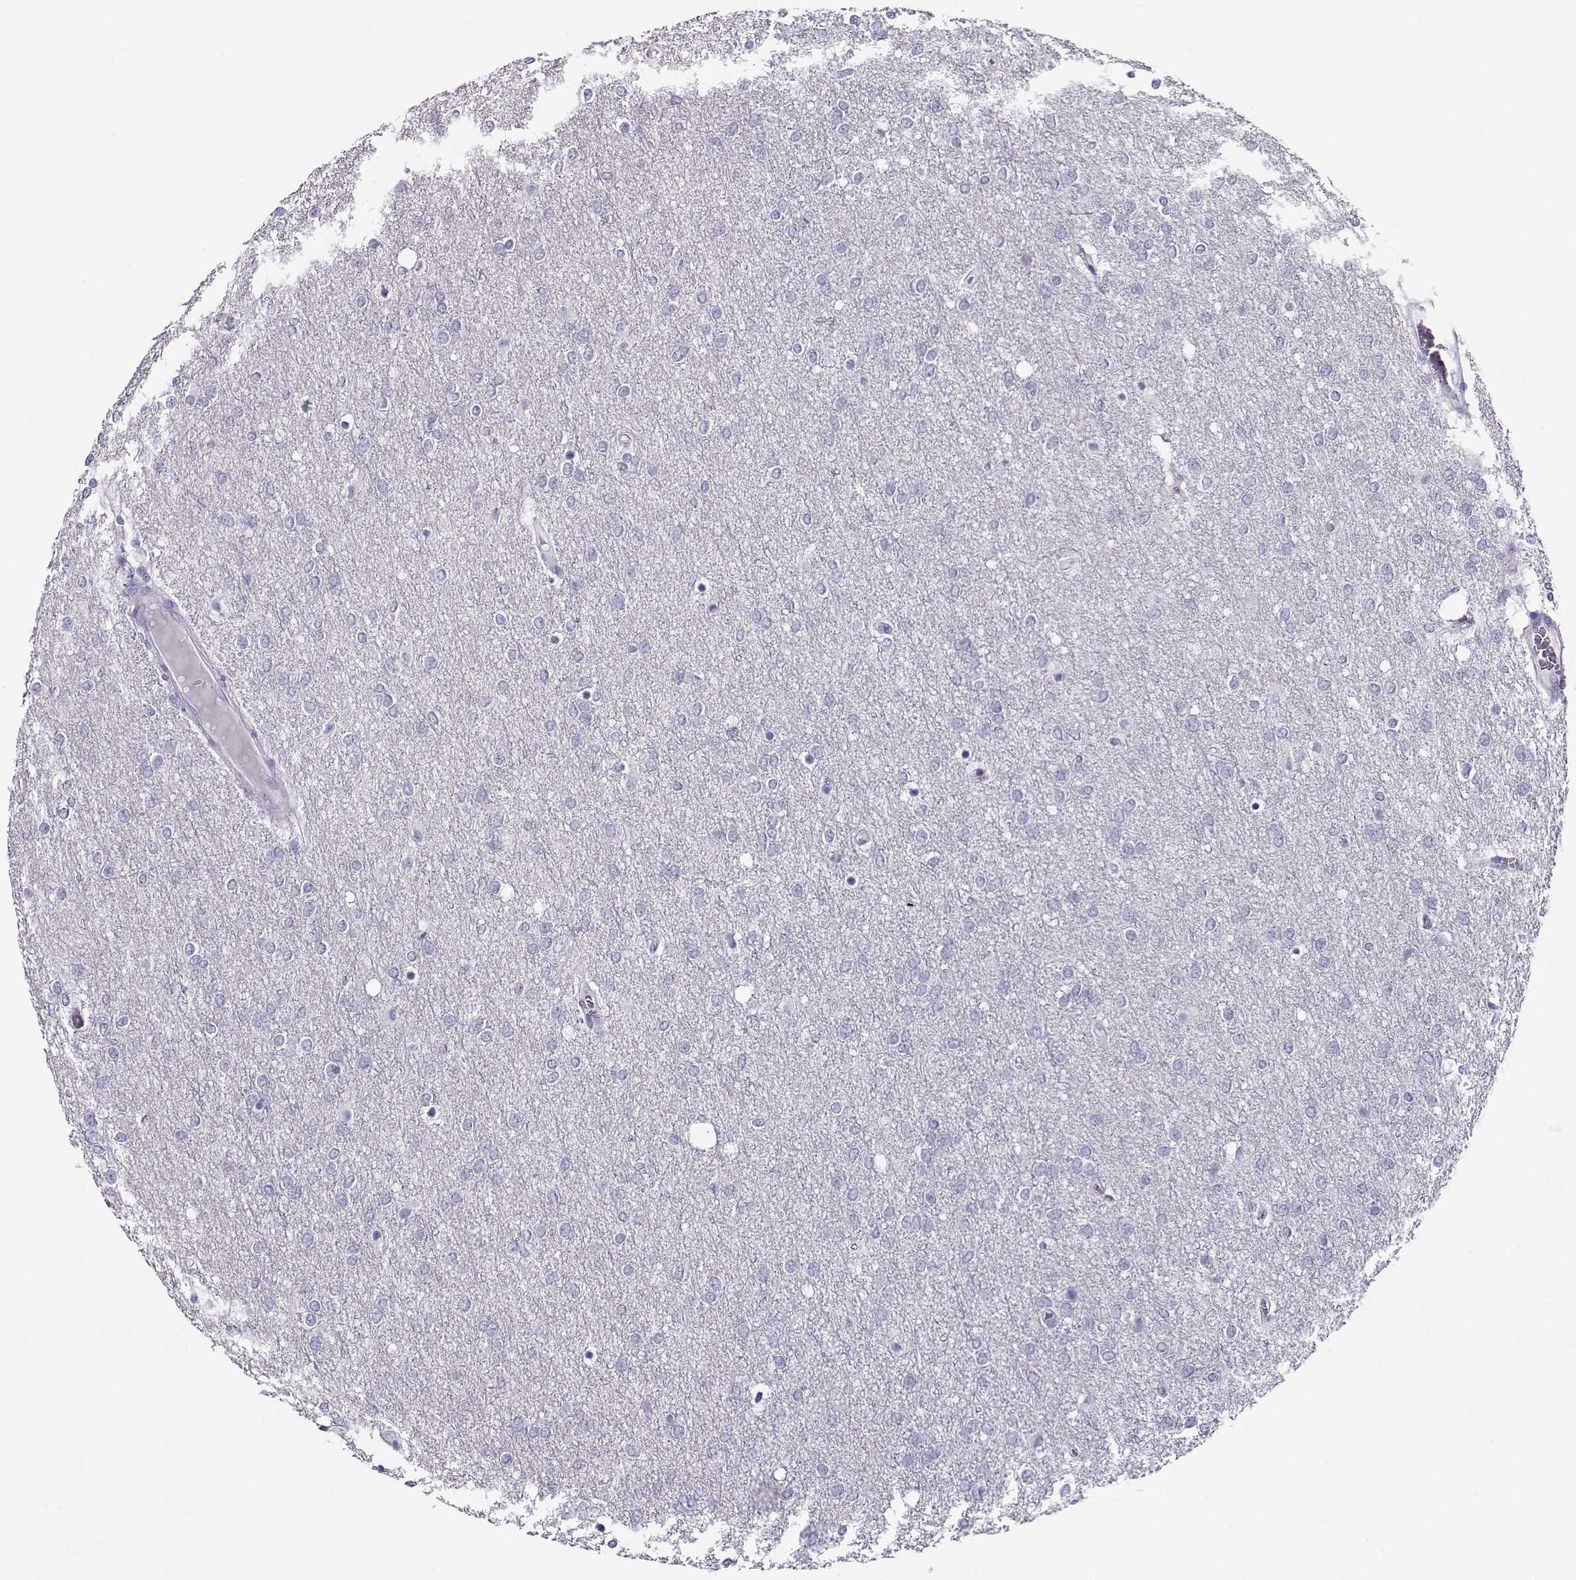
{"staining": {"intensity": "negative", "quantity": "none", "location": "none"}, "tissue": "glioma", "cell_type": "Tumor cells", "image_type": "cancer", "snomed": [{"axis": "morphology", "description": "Glioma, malignant, High grade"}, {"axis": "topography", "description": "Brain"}], "caption": "A photomicrograph of glioma stained for a protein demonstrates no brown staining in tumor cells.", "gene": "CRX", "patient": {"sex": "female", "age": 61}}